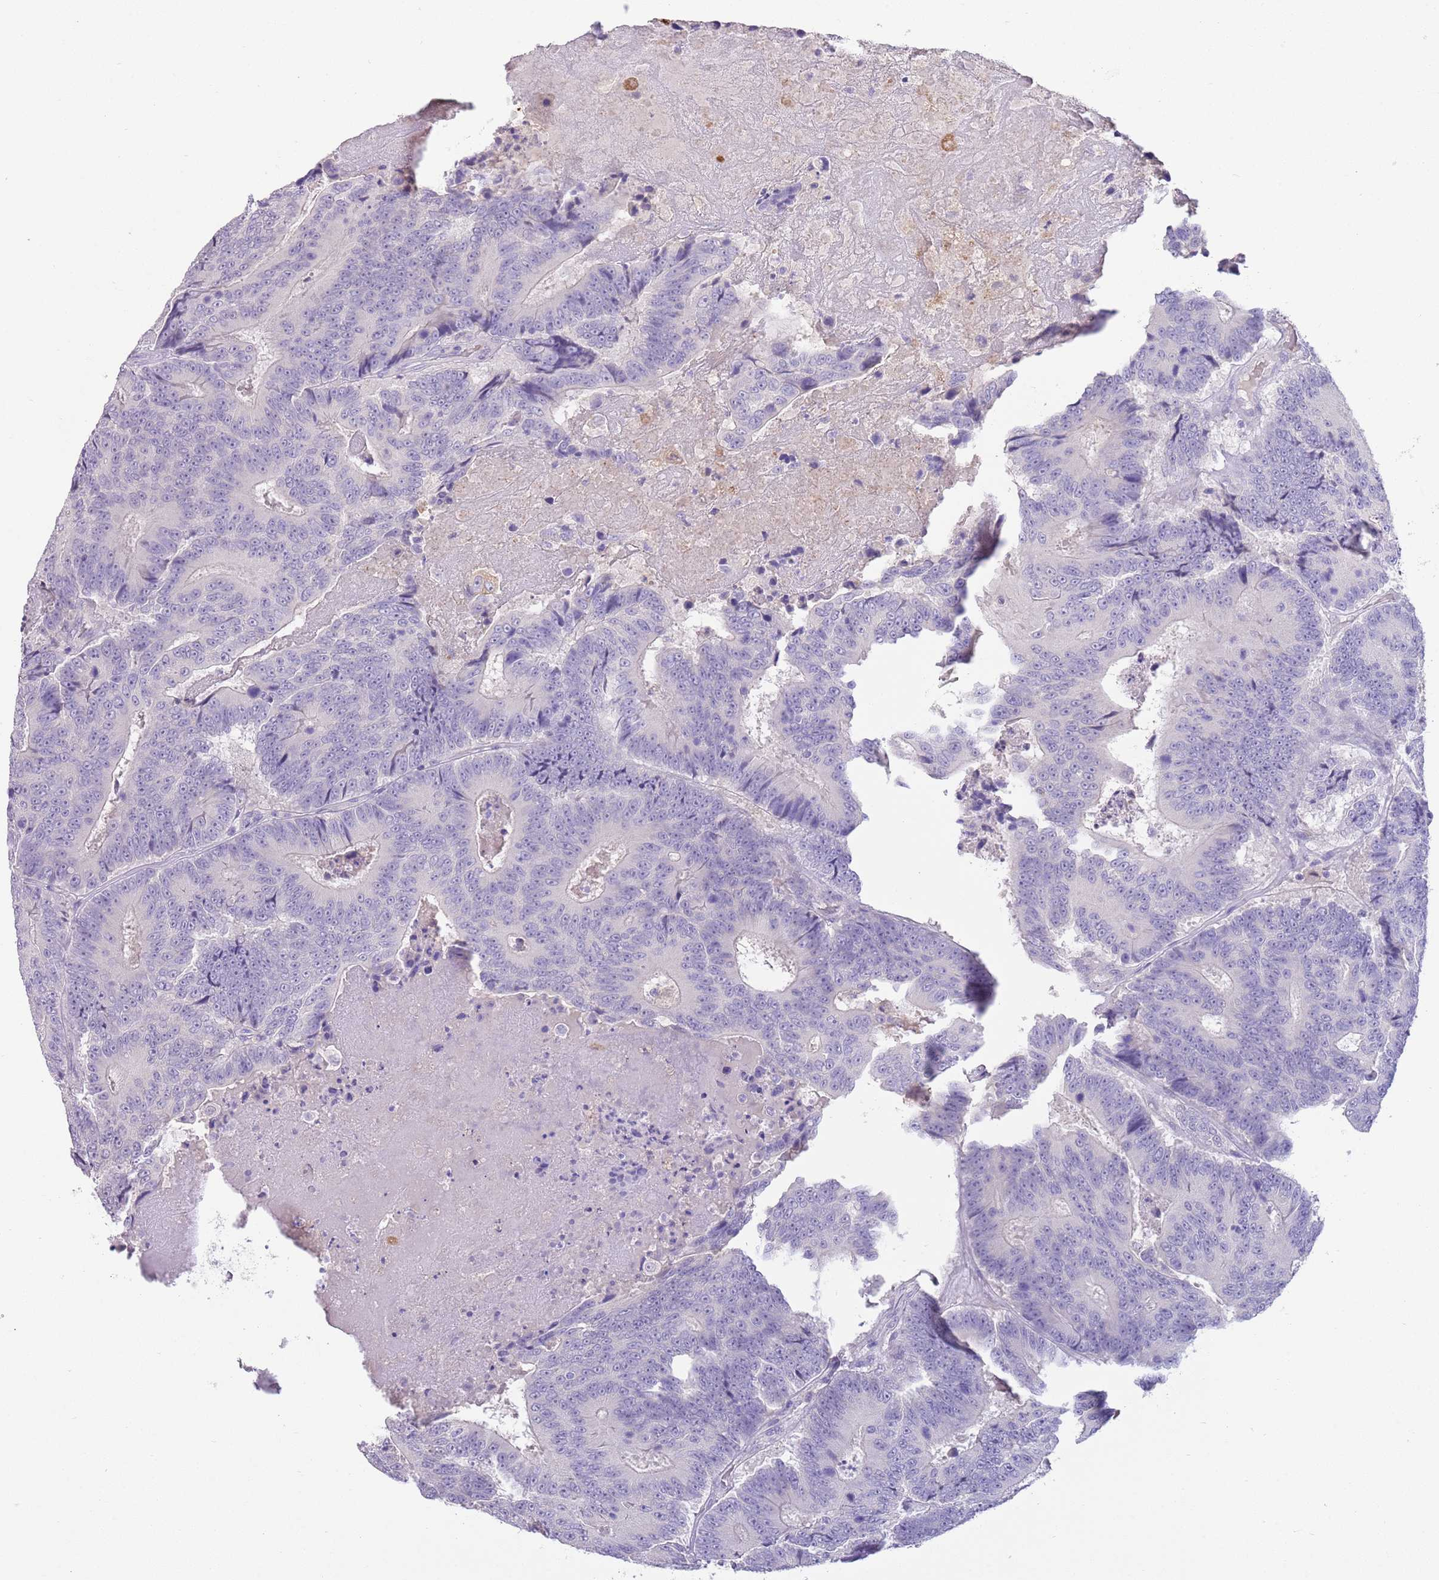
{"staining": {"intensity": "negative", "quantity": "none", "location": "none"}, "tissue": "colorectal cancer", "cell_type": "Tumor cells", "image_type": "cancer", "snomed": [{"axis": "morphology", "description": "Adenocarcinoma, NOS"}, {"axis": "topography", "description": "Colon"}], "caption": "Colorectal adenocarcinoma stained for a protein using IHC displays no expression tumor cells.", "gene": "SFTPA1", "patient": {"sex": "male", "age": 83}}